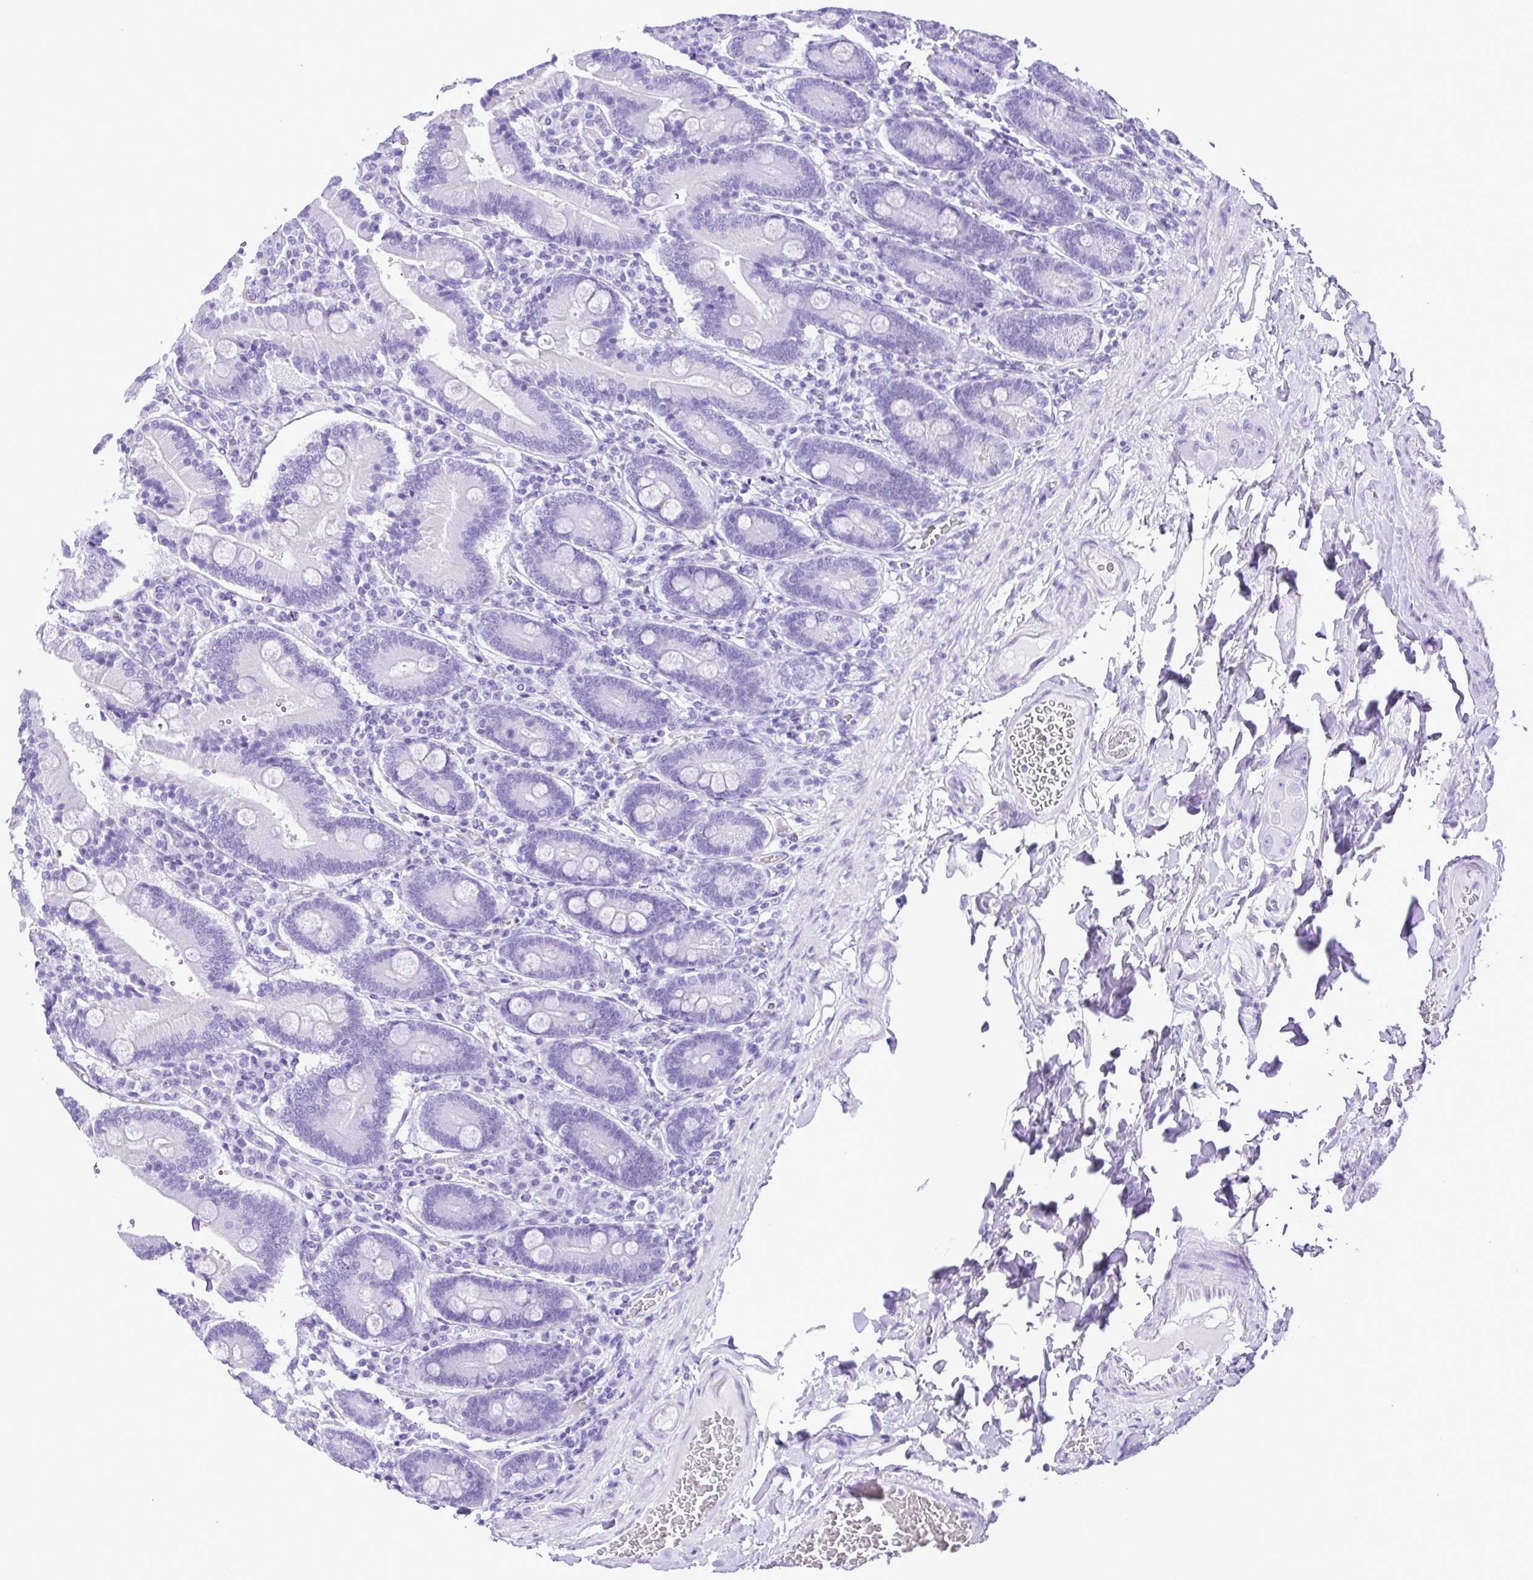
{"staining": {"intensity": "negative", "quantity": "none", "location": "none"}, "tissue": "duodenum", "cell_type": "Glandular cells", "image_type": "normal", "snomed": [{"axis": "morphology", "description": "Normal tissue, NOS"}, {"axis": "topography", "description": "Duodenum"}], "caption": "Glandular cells show no significant staining in normal duodenum. (Immunohistochemistry, brightfield microscopy, high magnification).", "gene": "SYT1", "patient": {"sex": "female", "age": 62}}